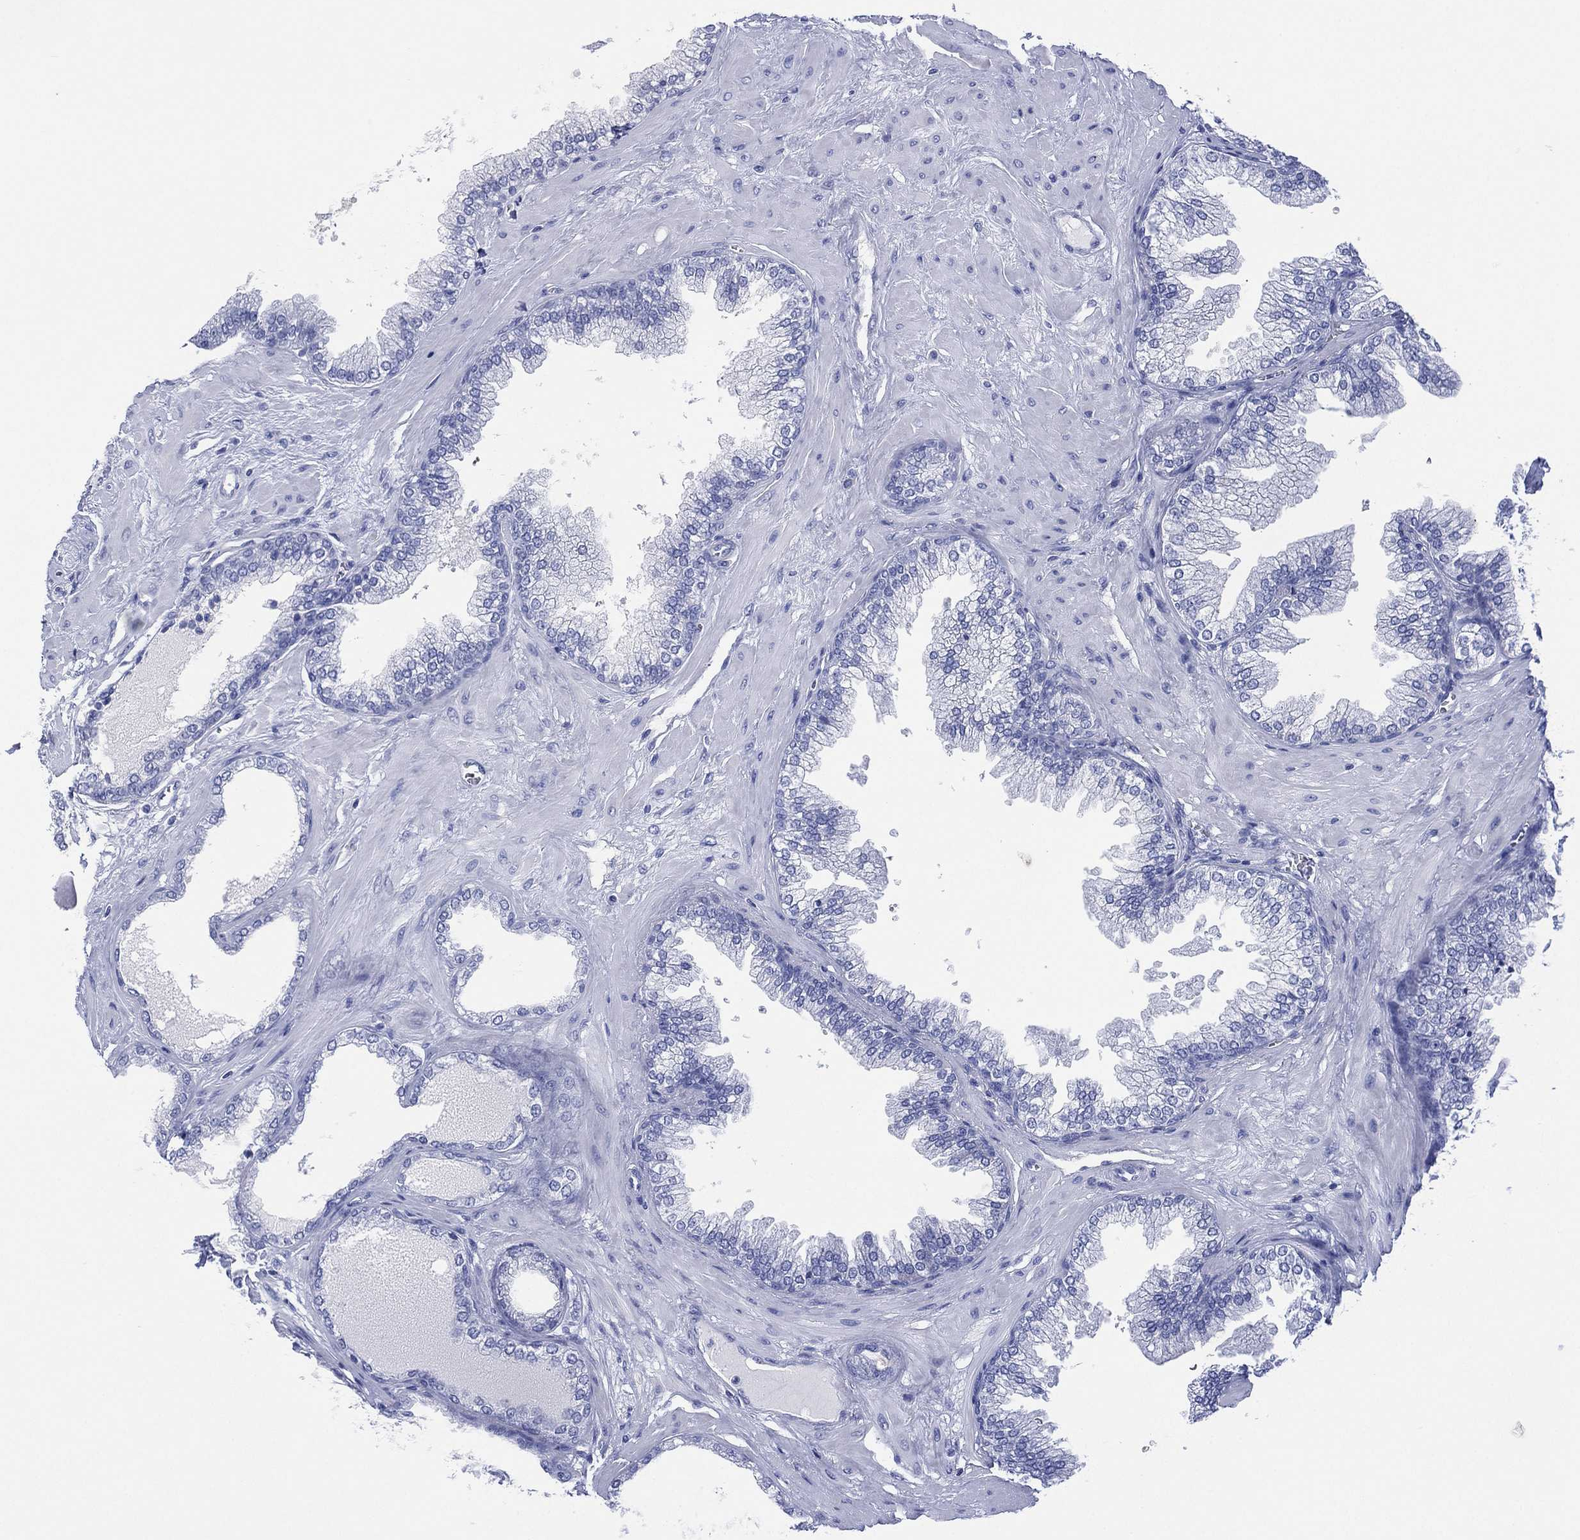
{"staining": {"intensity": "negative", "quantity": "none", "location": "none"}, "tissue": "prostate cancer", "cell_type": "Tumor cells", "image_type": "cancer", "snomed": [{"axis": "morphology", "description": "Adenocarcinoma, Low grade"}, {"axis": "topography", "description": "Prostate"}], "caption": "DAB (3,3'-diaminobenzidine) immunohistochemical staining of low-grade adenocarcinoma (prostate) exhibits no significant positivity in tumor cells.", "gene": "DSG1", "patient": {"sex": "male", "age": 72}}